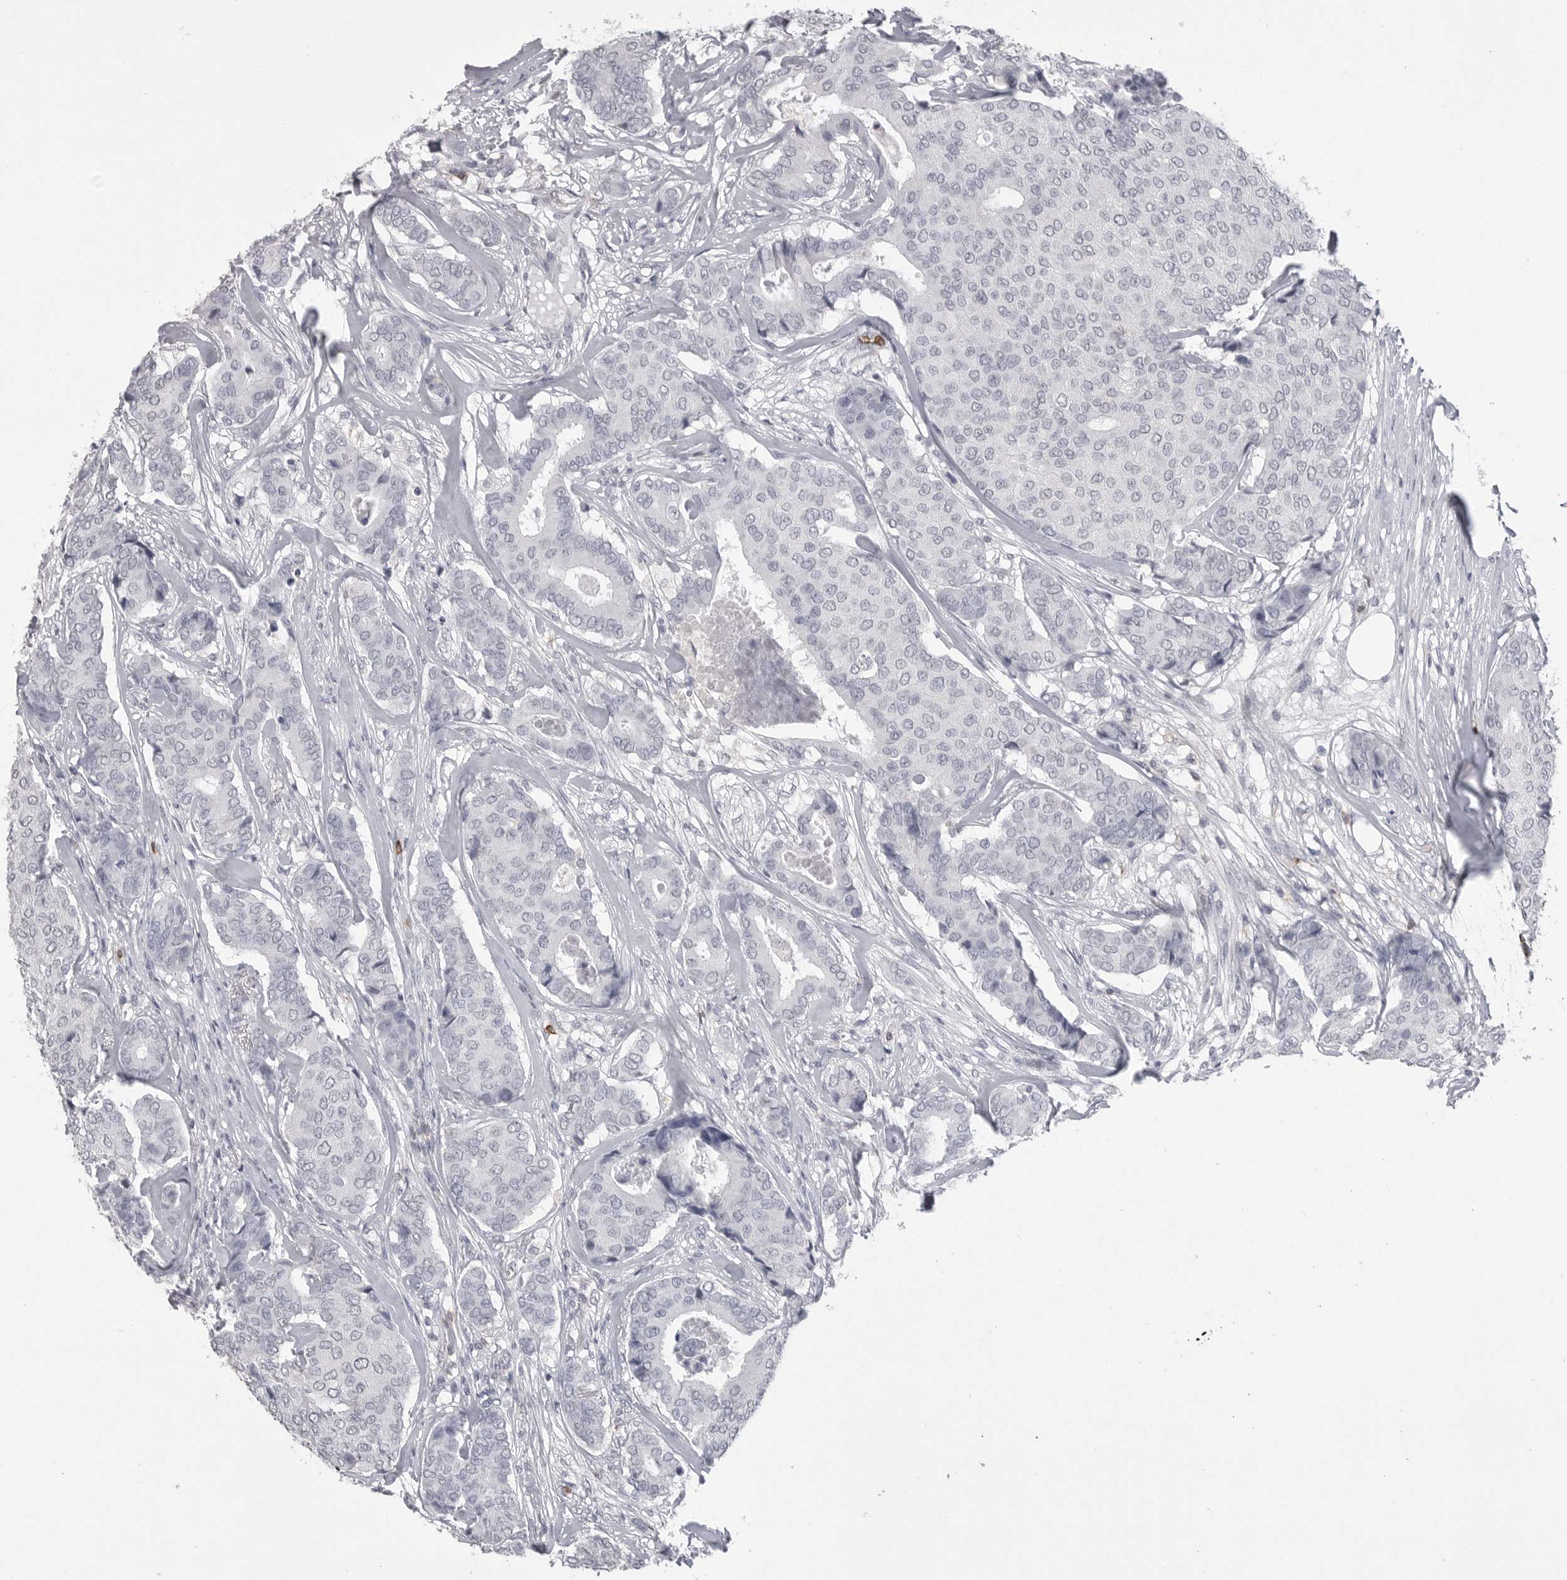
{"staining": {"intensity": "negative", "quantity": "none", "location": "none"}, "tissue": "breast cancer", "cell_type": "Tumor cells", "image_type": "cancer", "snomed": [{"axis": "morphology", "description": "Duct carcinoma"}, {"axis": "topography", "description": "Breast"}], "caption": "Tumor cells are negative for brown protein staining in breast cancer (intraductal carcinoma).", "gene": "ITGAL", "patient": {"sex": "female", "age": 75}}